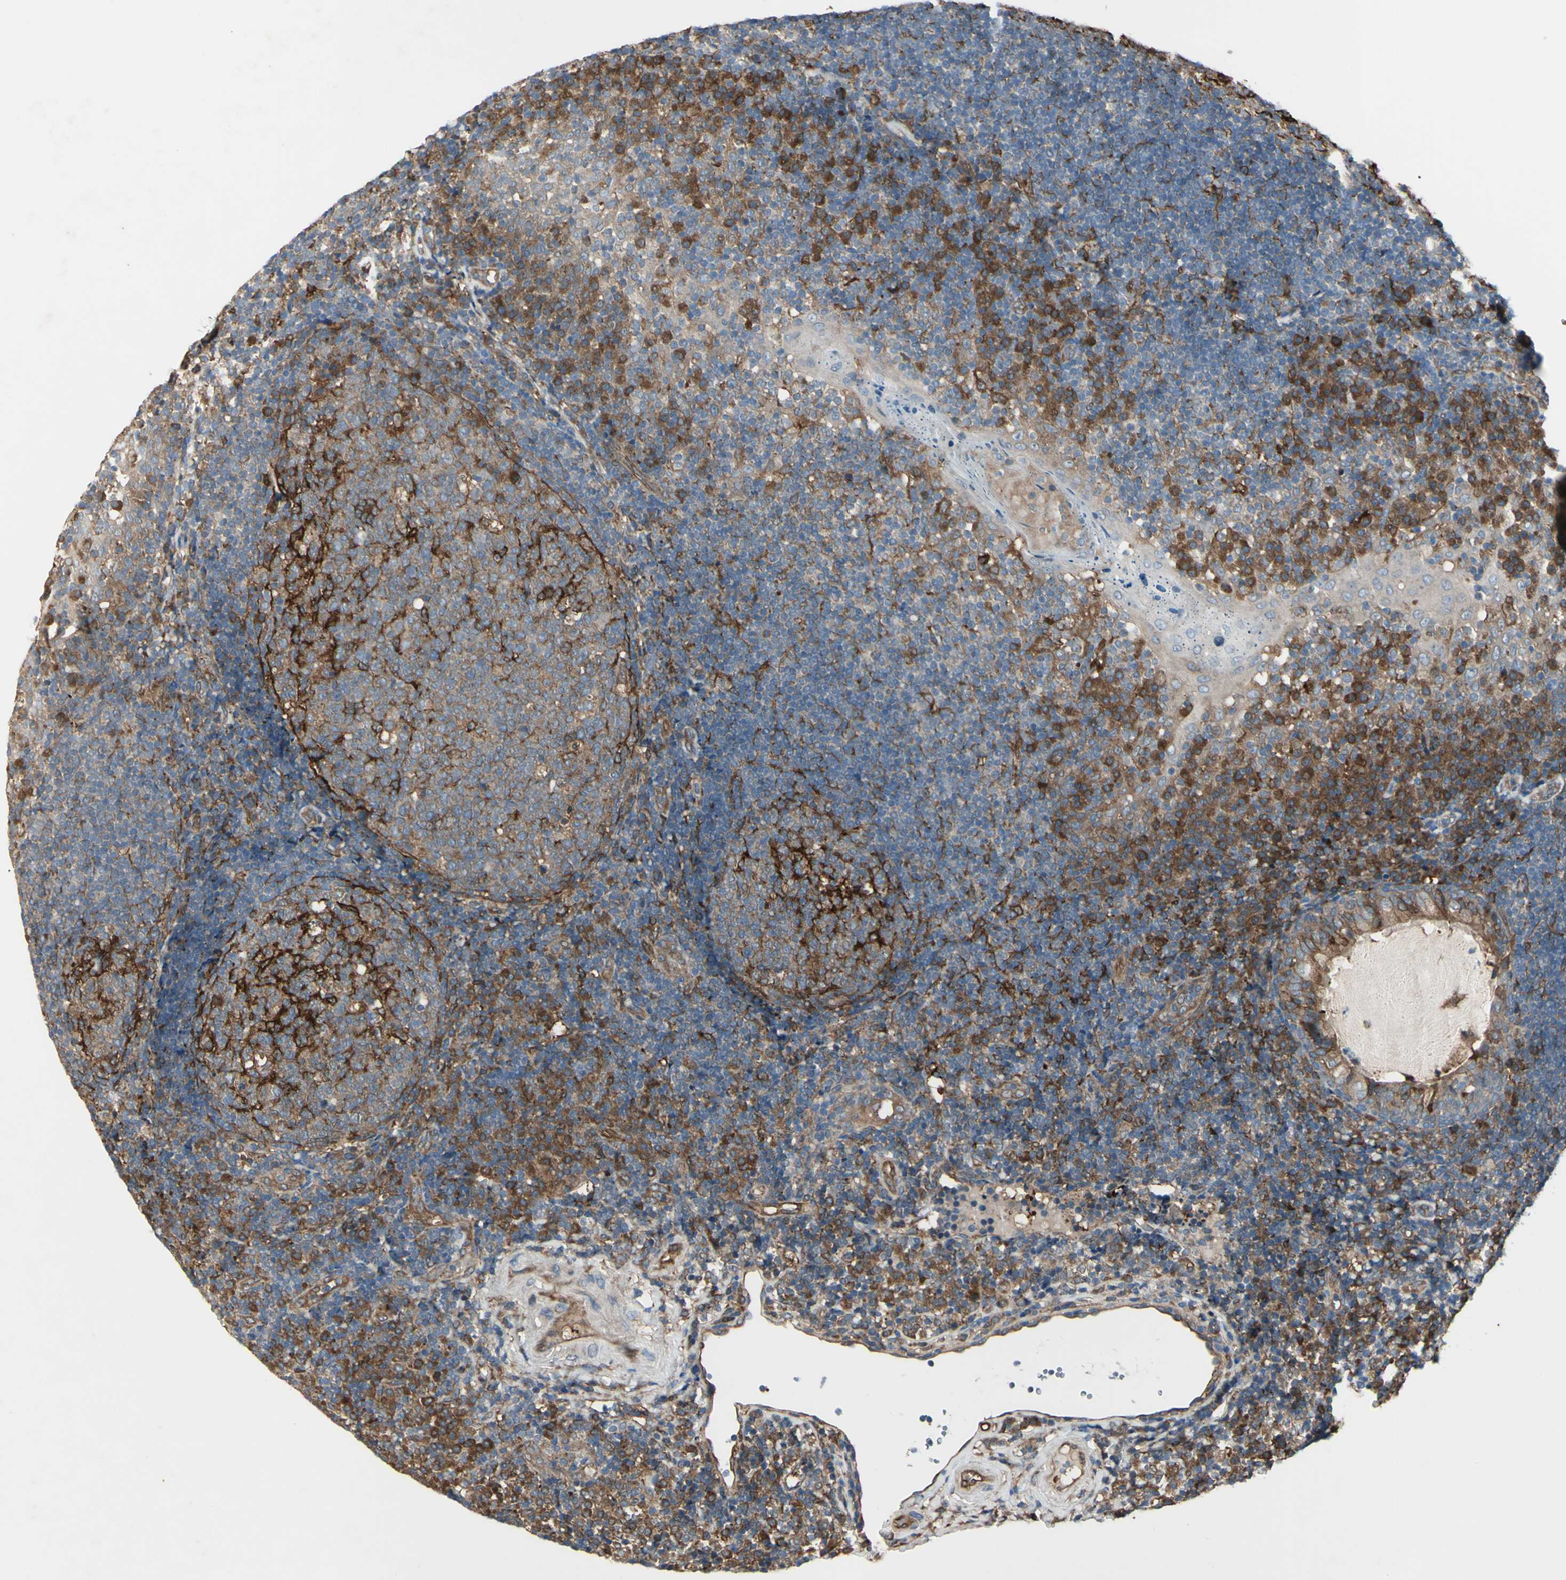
{"staining": {"intensity": "moderate", "quantity": ">75%", "location": "cytoplasmic/membranous"}, "tissue": "tonsil", "cell_type": "Germinal center cells", "image_type": "normal", "snomed": [{"axis": "morphology", "description": "Normal tissue, NOS"}, {"axis": "topography", "description": "Tonsil"}], "caption": "The image reveals staining of normal tonsil, revealing moderate cytoplasmic/membranous protein staining (brown color) within germinal center cells.", "gene": "IGSF9B", "patient": {"sex": "female", "age": 40}}